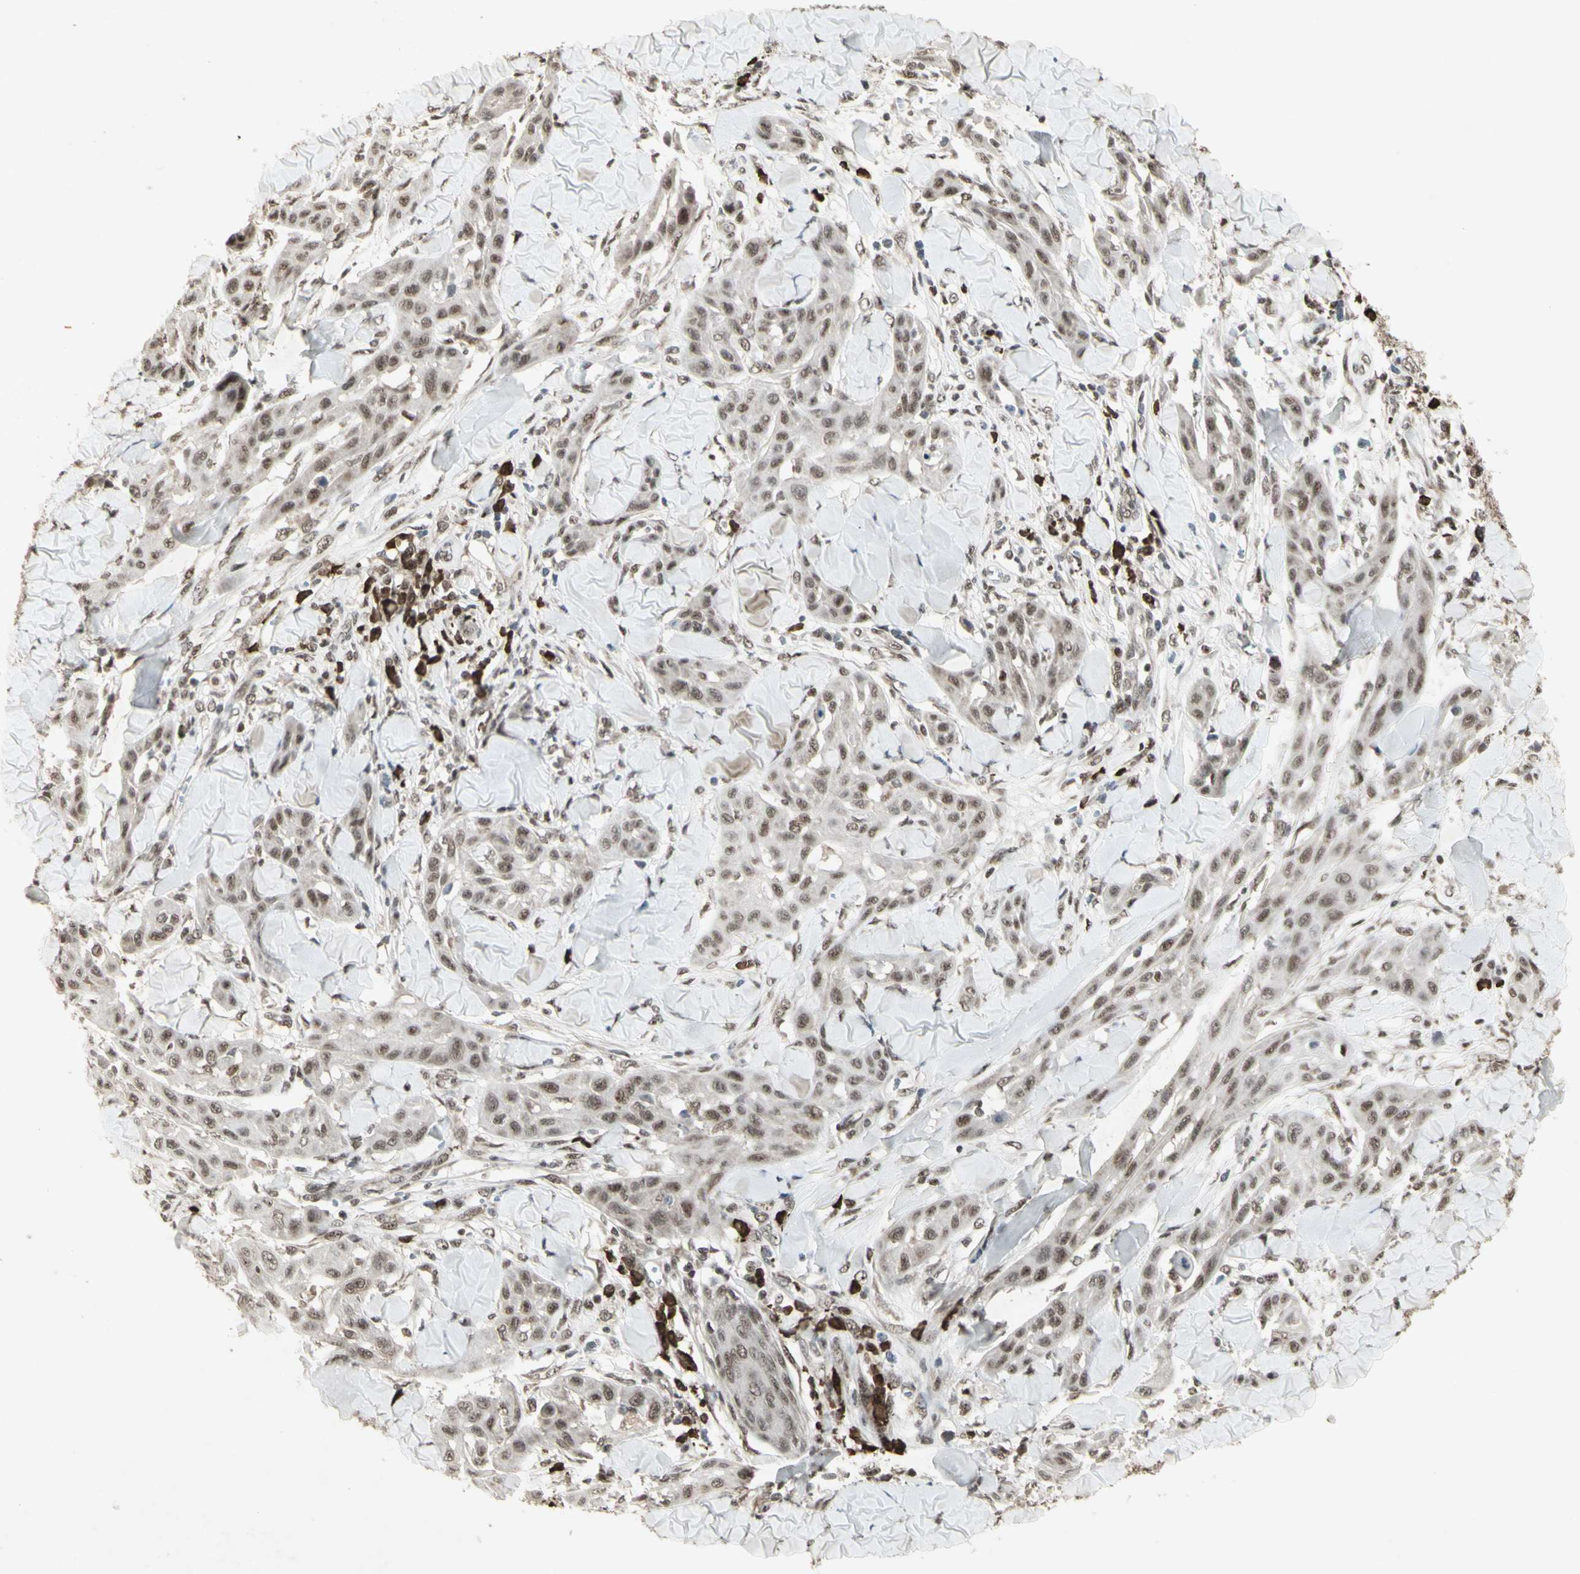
{"staining": {"intensity": "weak", "quantity": ">75%", "location": "cytoplasmic/membranous,nuclear"}, "tissue": "skin cancer", "cell_type": "Tumor cells", "image_type": "cancer", "snomed": [{"axis": "morphology", "description": "Squamous cell carcinoma, NOS"}, {"axis": "topography", "description": "Skin"}], "caption": "Human skin cancer (squamous cell carcinoma) stained with a protein marker reveals weak staining in tumor cells.", "gene": "CCNT1", "patient": {"sex": "male", "age": 24}}